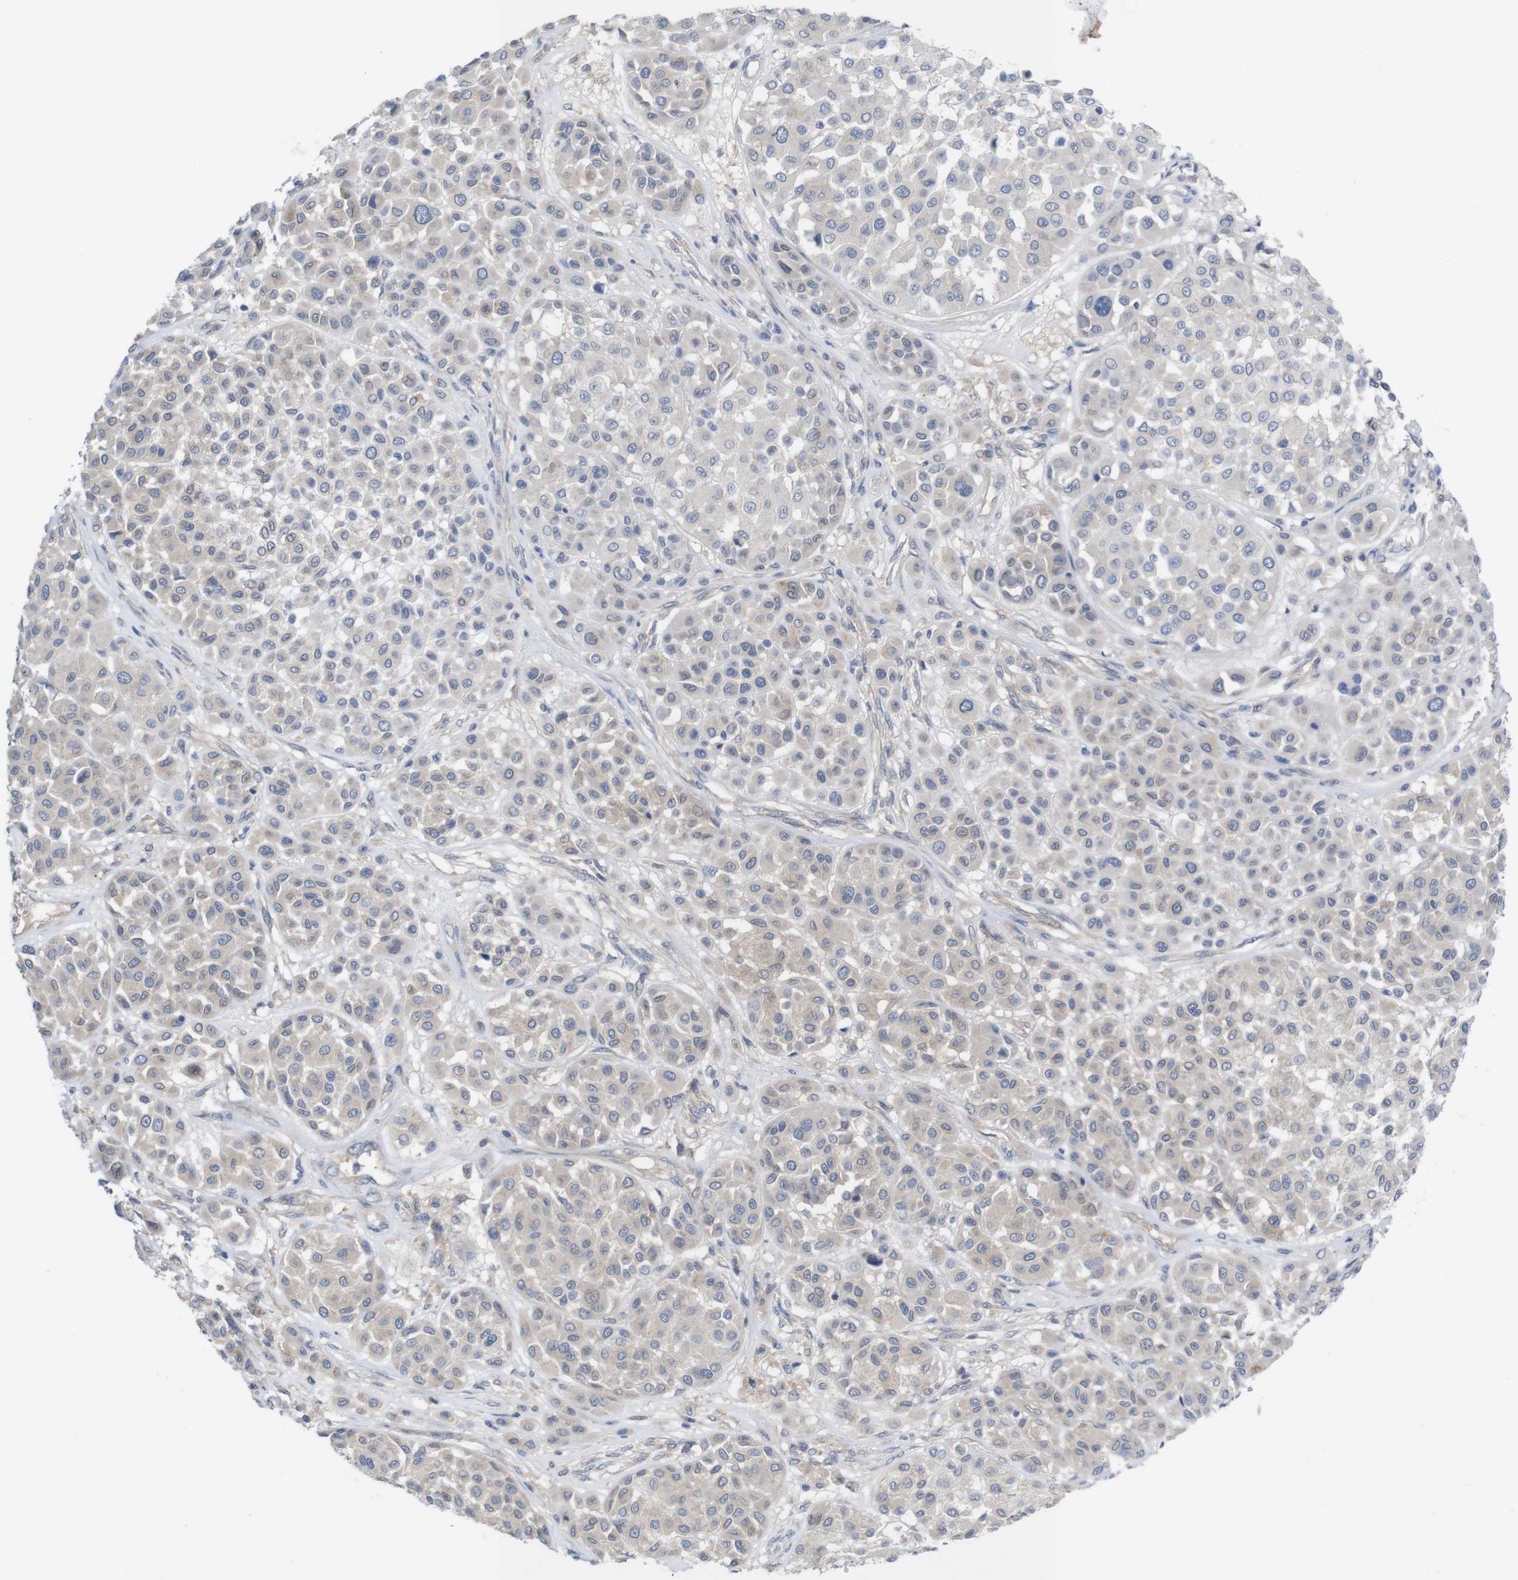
{"staining": {"intensity": "negative", "quantity": "none", "location": "none"}, "tissue": "melanoma", "cell_type": "Tumor cells", "image_type": "cancer", "snomed": [{"axis": "morphology", "description": "Malignant melanoma, Metastatic site"}, {"axis": "topography", "description": "Soft tissue"}], "caption": "Immunohistochemistry (IHC) photomicrograph of neoplastic tissue: malignant melanoma (metastatic site) stained with DAB (3,3'-diaminobenzidine) displays no significant protein expression in tumor cells.", "gene": "KIDINS220", "patient": {"sex": "male", "age": 41}}